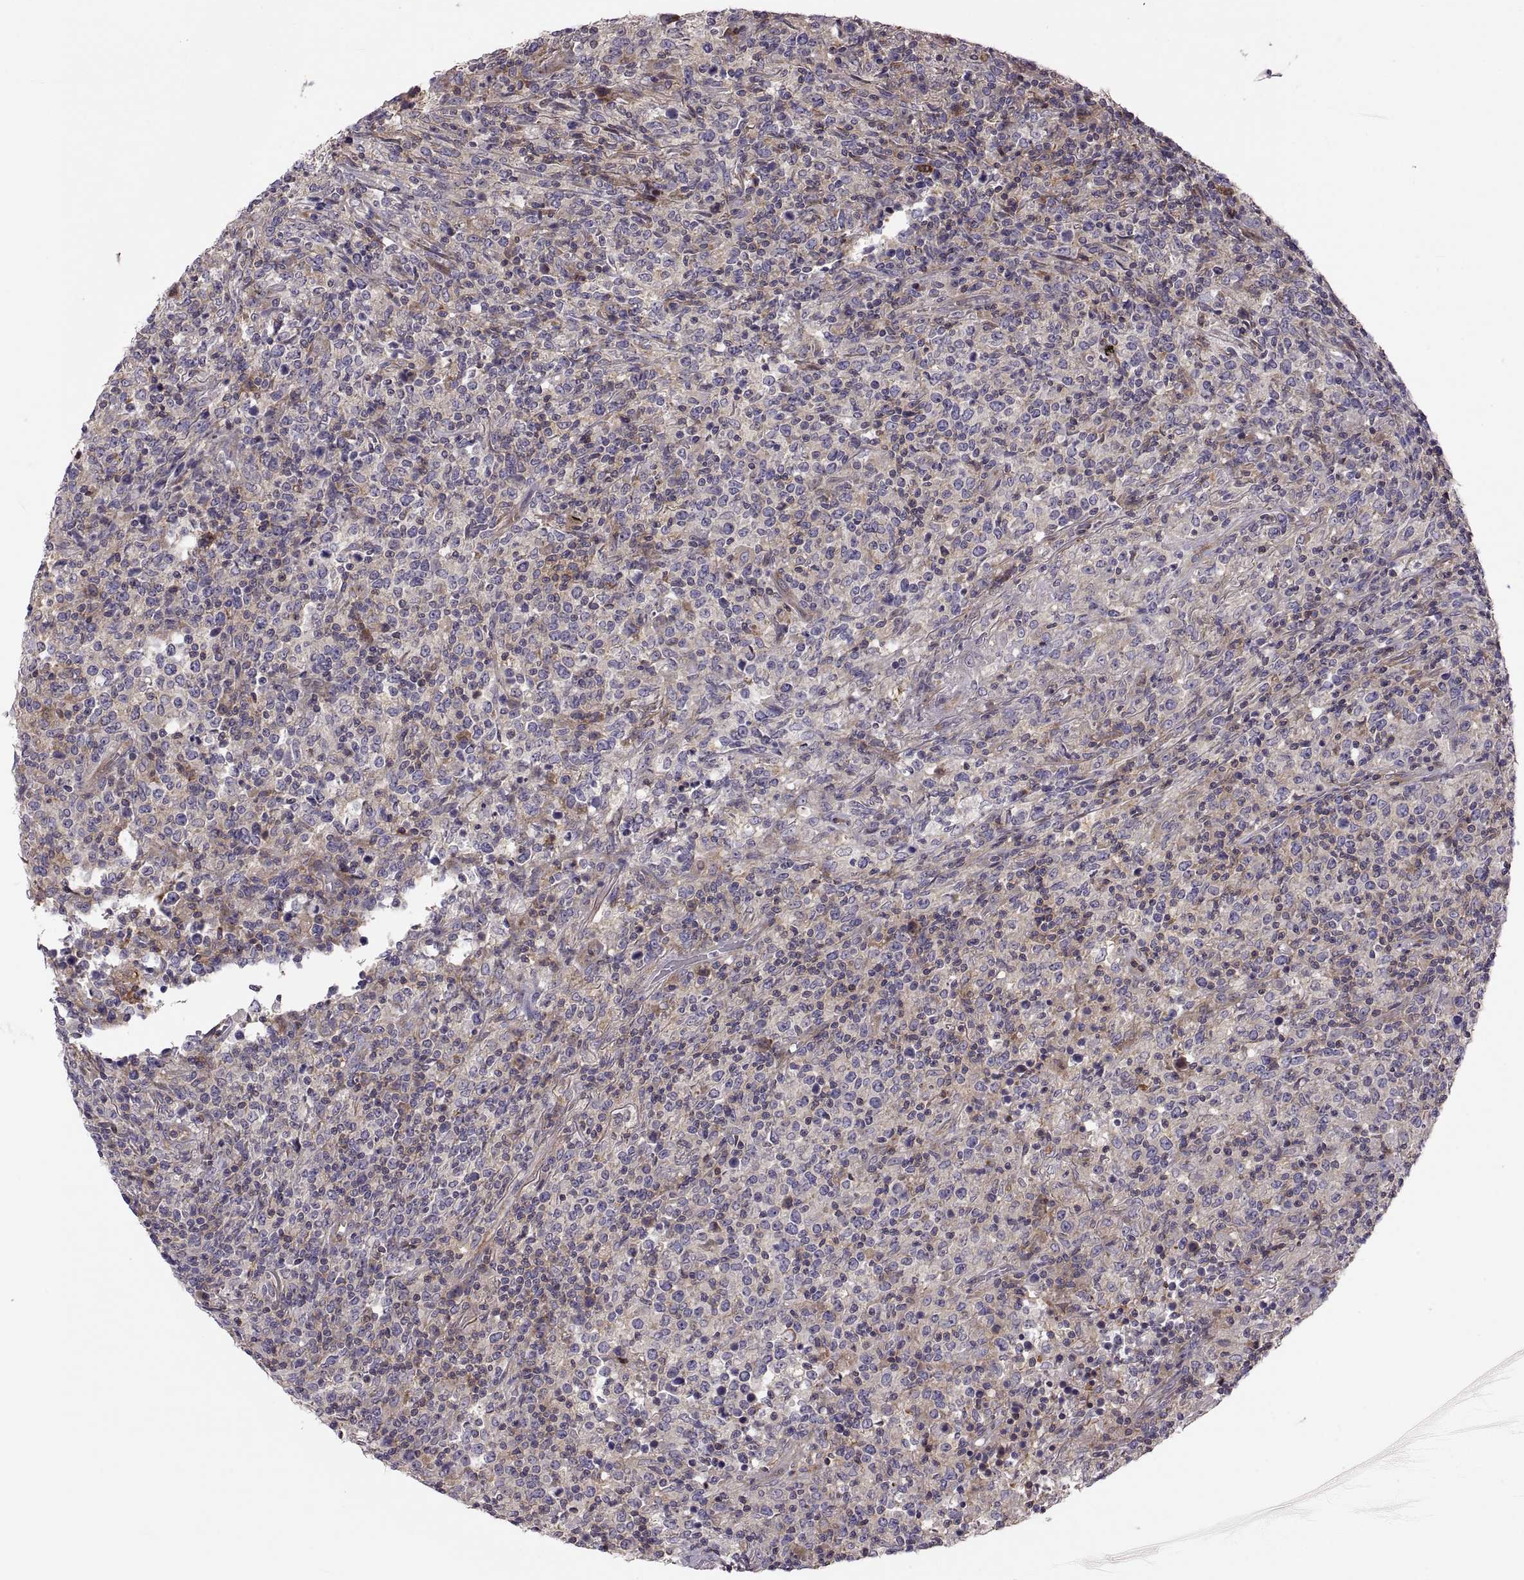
{"staining": {"intensity": "weak", "quantity": ">75%", "location": "cytoplasmic/membranous"}, "tissue": "lymphoma", "cell_type": "Tumor cells", "image_type": "cancer", "snomed": [{"axis": "morphology", "description": "Malignant lymphoma, non-Hodgkin's type, High grade"}, {"axis": "topography", "description": "Lung"}], "caption": "An image showing weak cytoplasmic/membranous expression in approximately >75% of tumor cells in lymphoma, as visualized by brown immunohistochemical staining.", "gene": "SPATA32", "patient": {"sex": "male", "age": 79}}